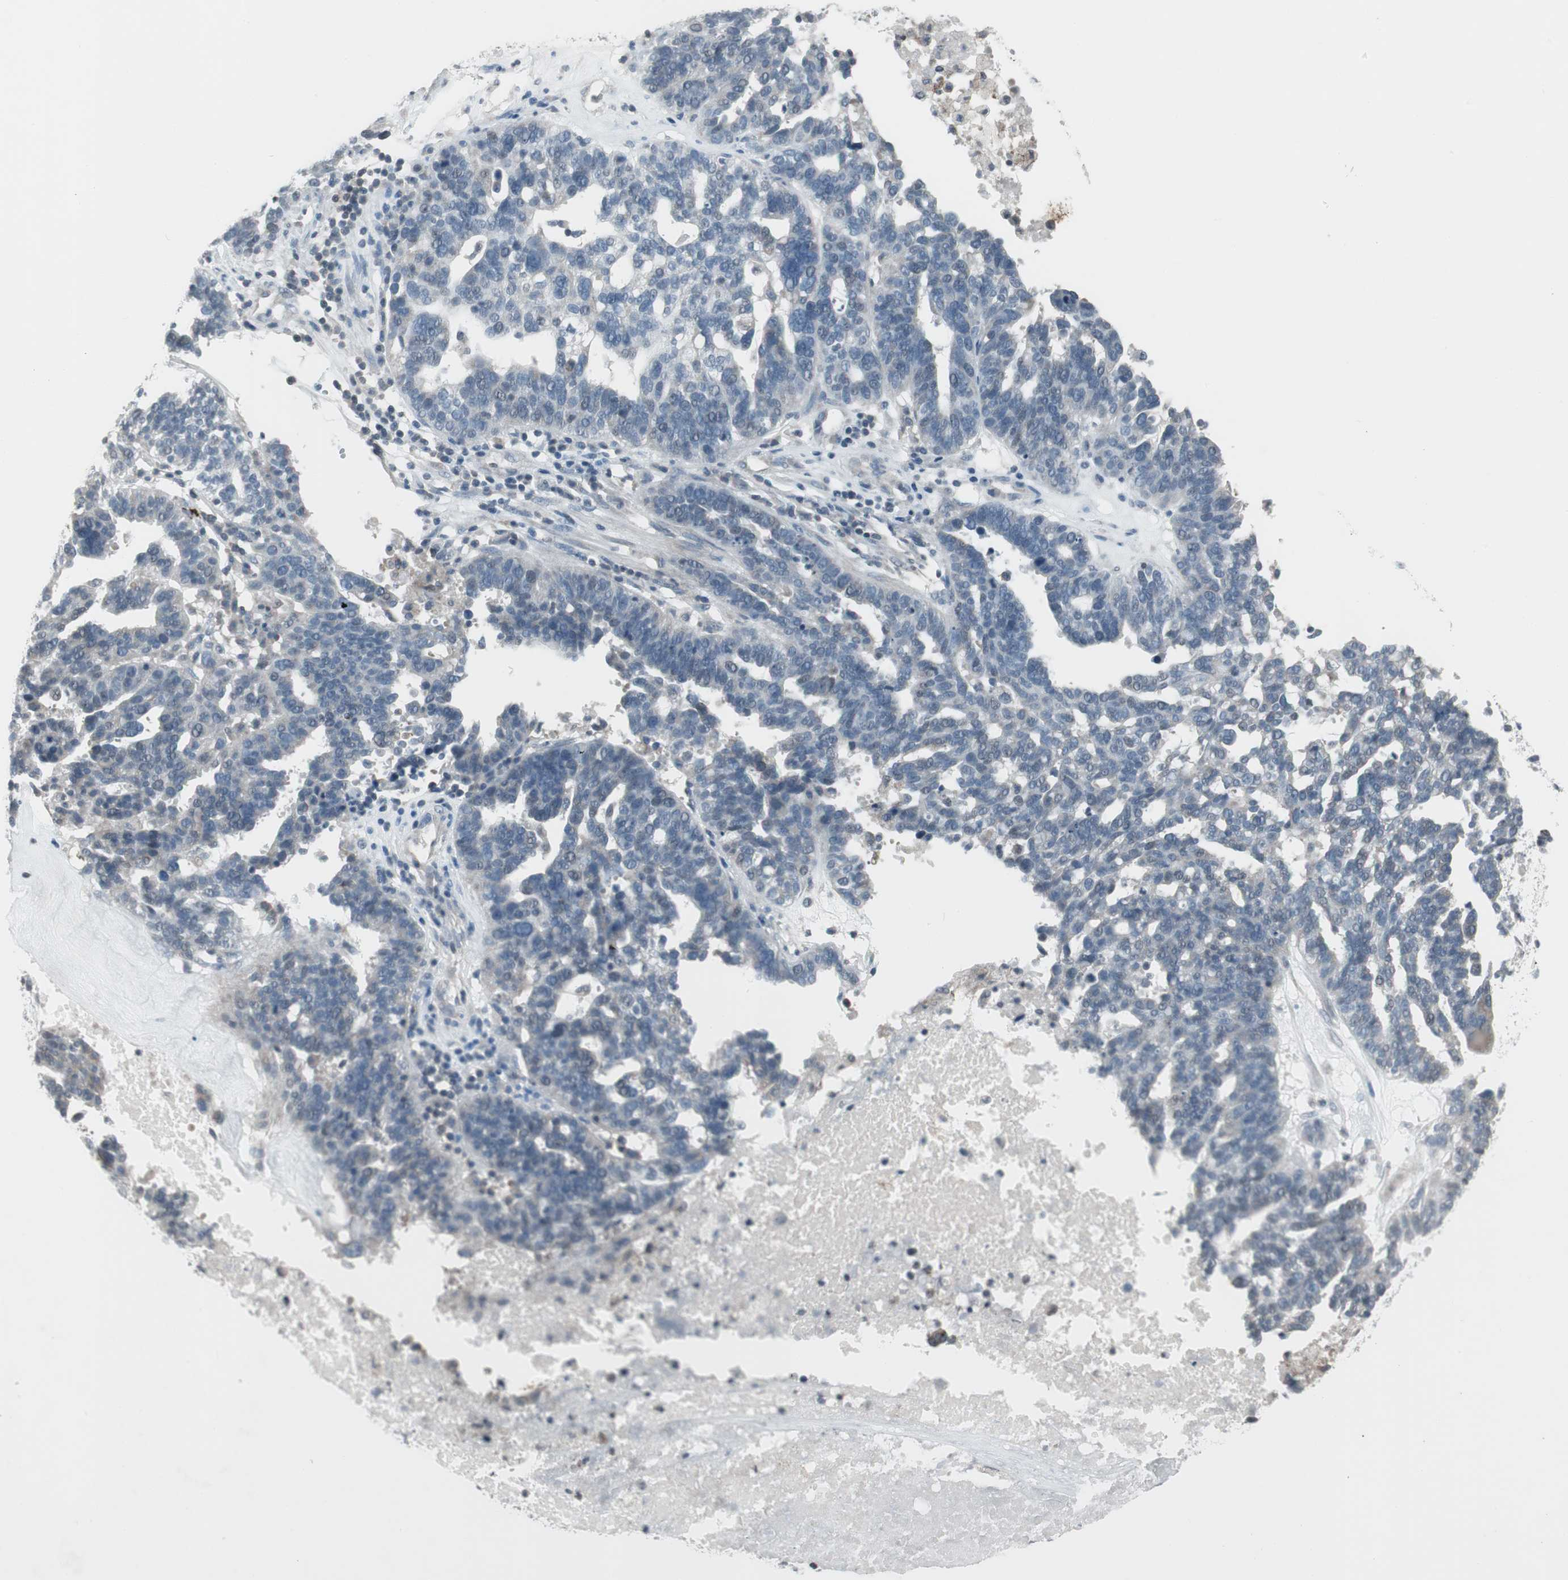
{"staining": {"intensity": "negative", "quantity": "none", "location": "none"}, "tissue": "ovarian cancer", "cell_type": "Tumor cells", "image_type": "cancer", "snomed": [{"axis": "morphology", "description": "Cystadenocarcinoma, serous, NOS"}, {"axis": "topography", "description": "Ovary"}], "caption": "An image of human ovarian cancer (serous cystadenocarcinoma) is negative for staining in tumor cells. The staining was performed using DAB to visualize the protein expression in brown, while the nuclei were stained in blue with hematoxylin (Magnification: 20x).", "gene": "ARG2", "patient": {"sex": "female", "age": 59}}